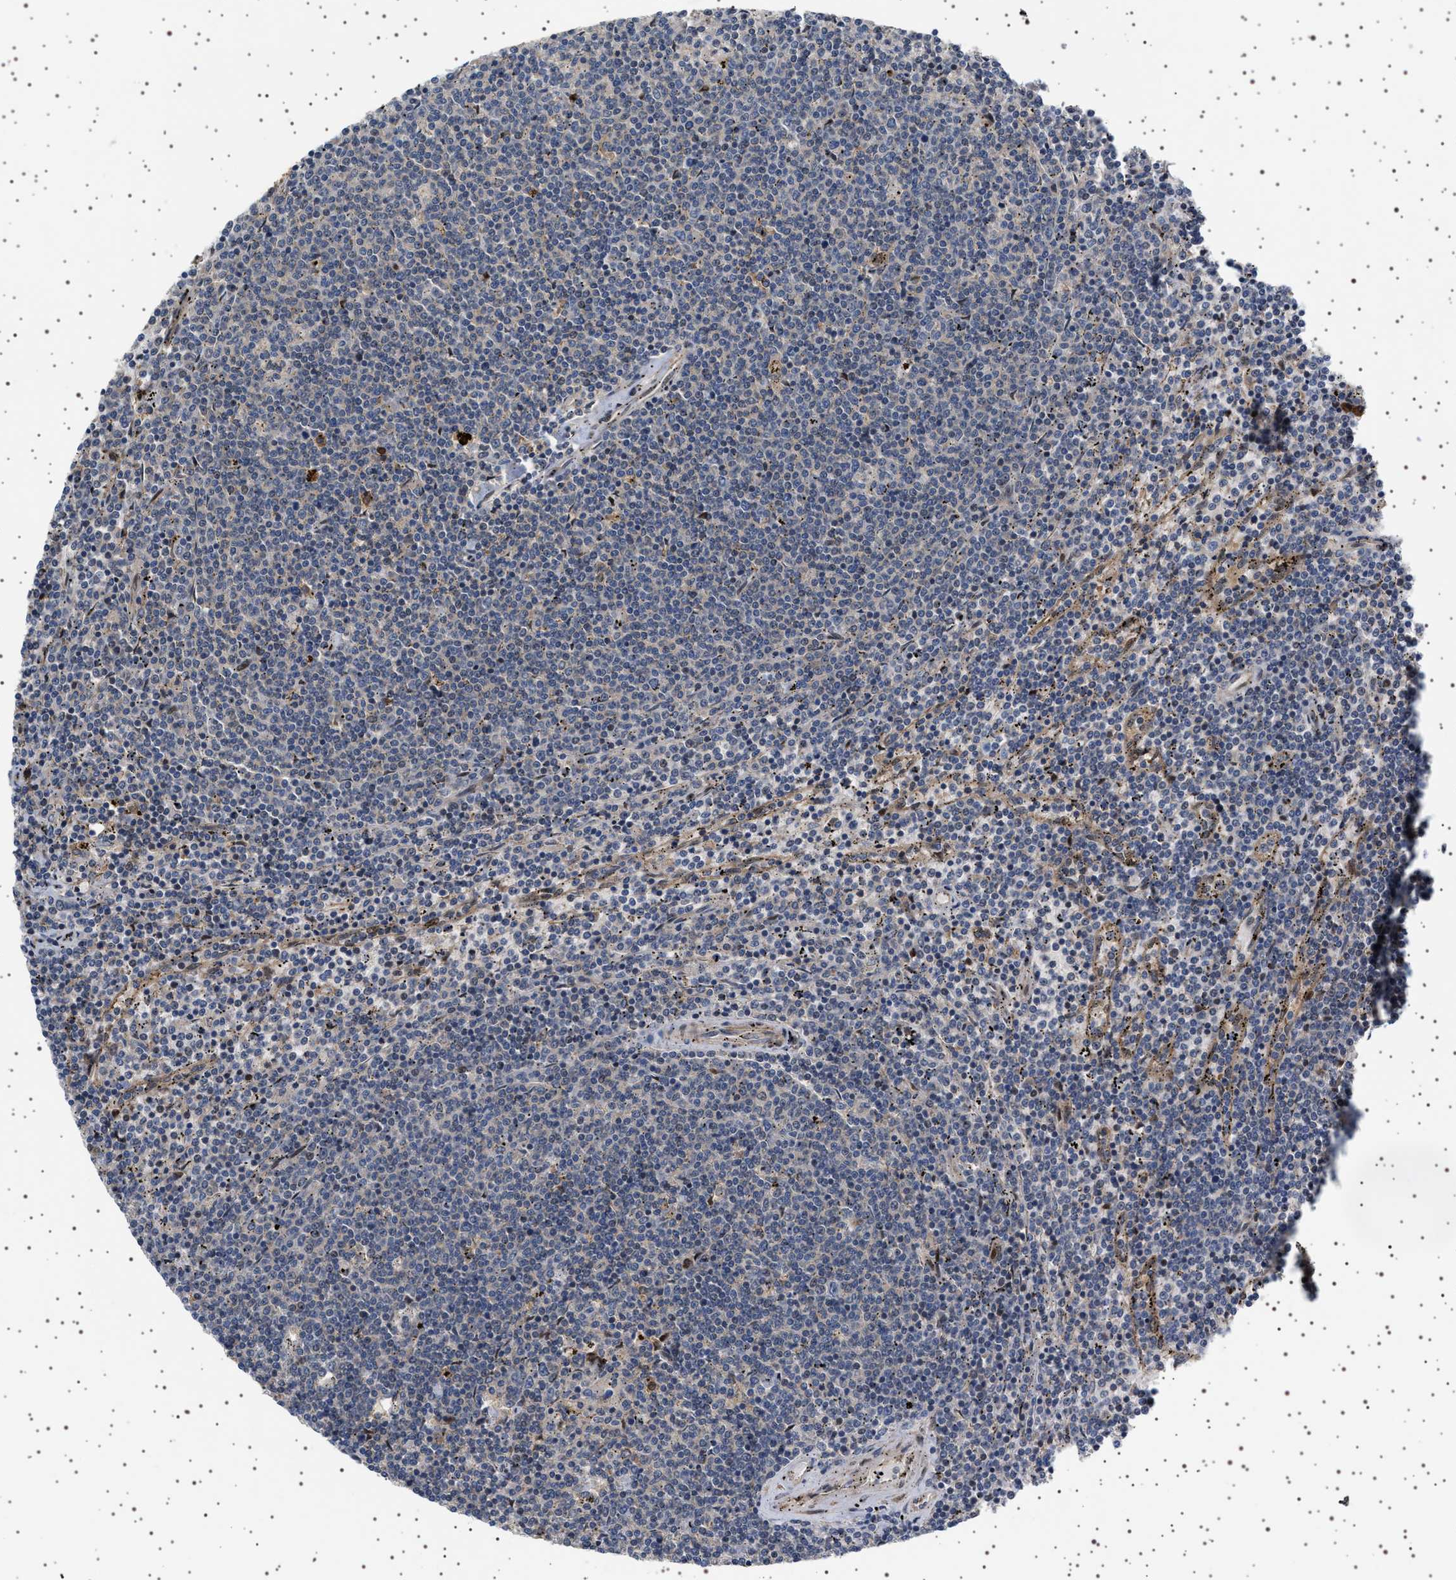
{"staining": {"intensity": "negative", "quantity": "none", "location": "none"}, "tissue": "lymphoma", "cell_type": "Tumor cells", "image_type": "cancer", "snomed": [{"axis": "morphology", "description": "Malignant lymphoma, non-Hodgkin's type, Low grade"}, {"axis": "topography", "description": "Spleen"}], "caption": "Human low-grade malignant lymphoma, non-Hodgkin's type stained for a protein using IHC shows no positivity in tumor cells.", "gene": "BAG3", "patient": {"sex": "female", "age": 50}}